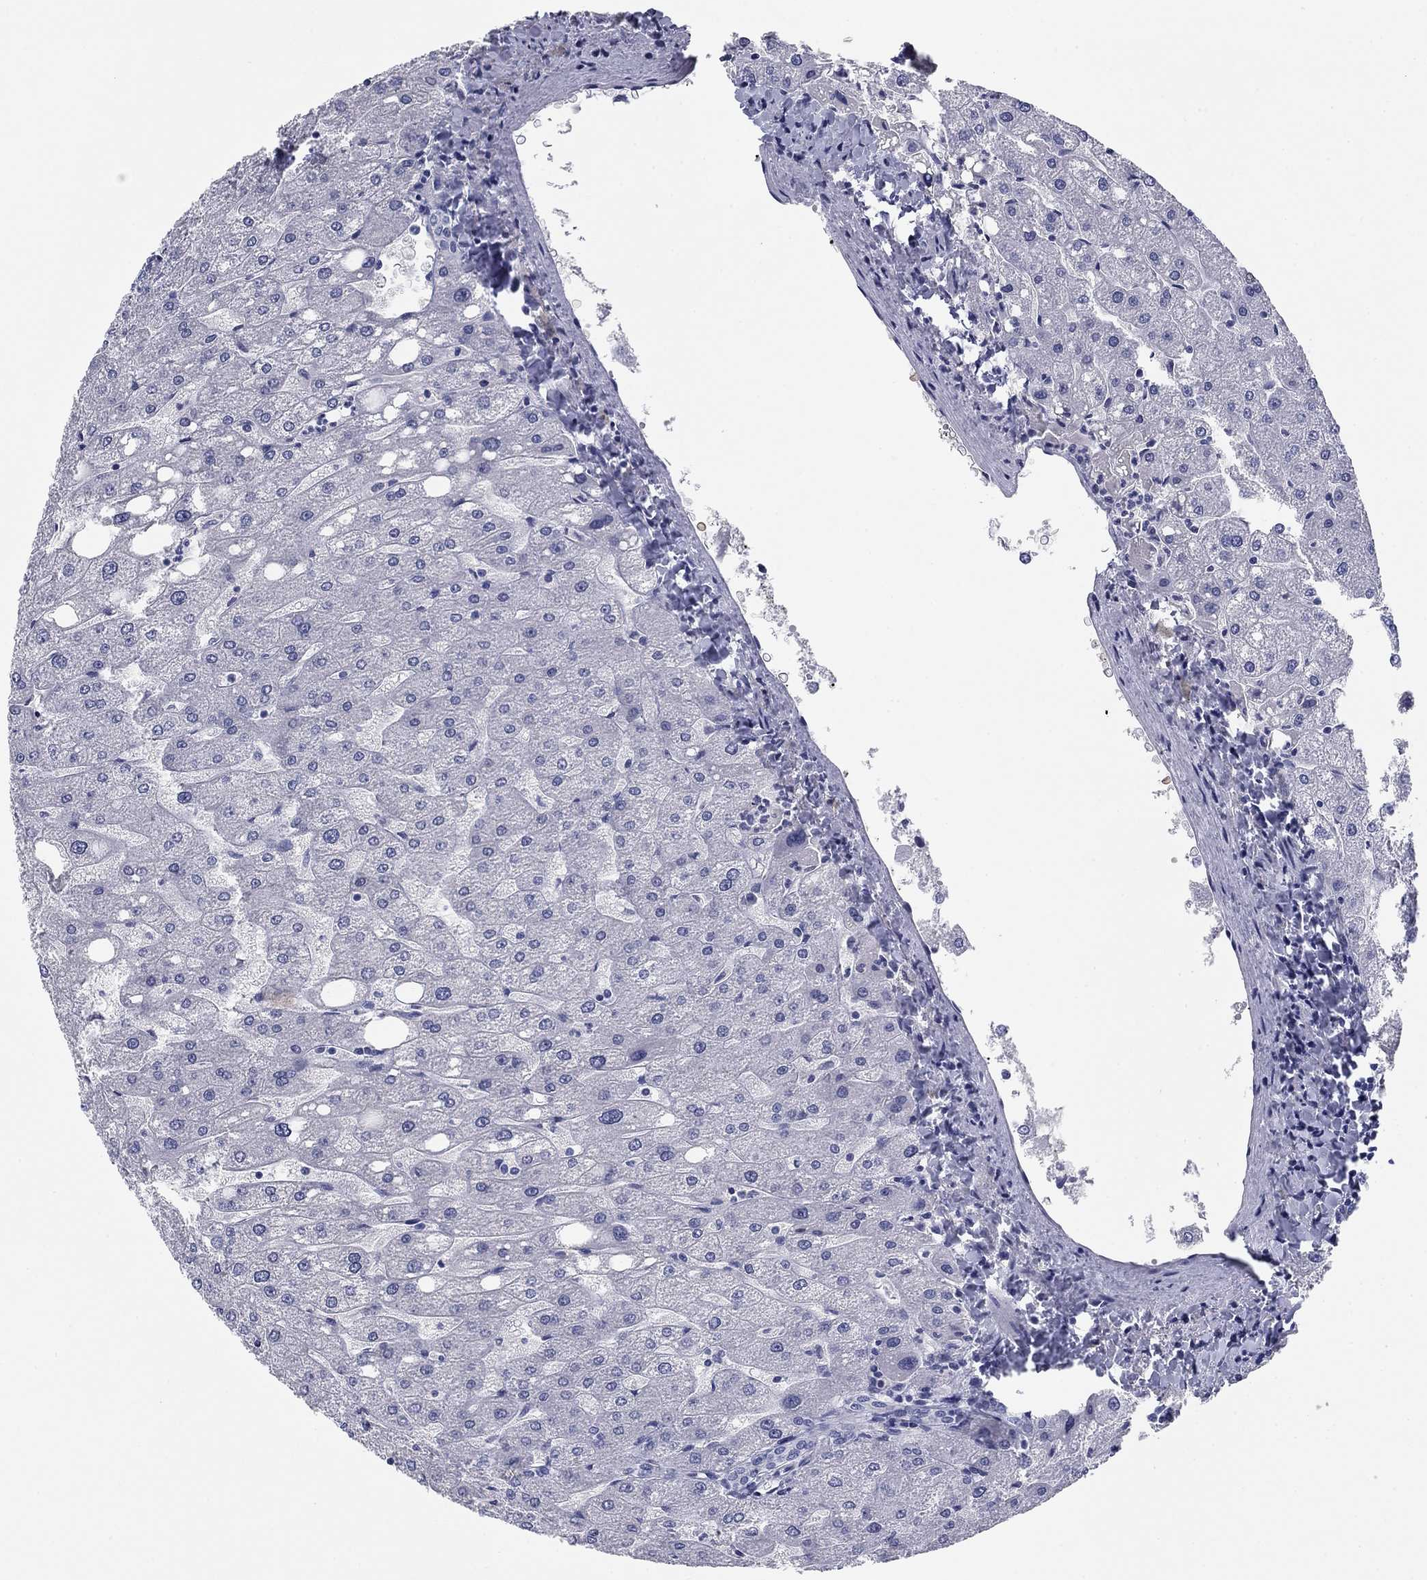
{"staining": {"intensity": "negative", "quantity": "none", "location": "none"}, "tissue": "liver", "cell_type": "Cholangiocytes", "image_type": "normal", "snomed": [{"axis": "morphology", "description": "Normal tissue, NOS"}, {"axis": "topography", "description": "Liver"}], "caption": "Immunohistochemistry (IHC) of unremarkable human liver shows no expression in cholangiocytes. (Brightfield microscopy of DAB IHC at high magnification).", "gene": "KCNH1", "patient": {"sex": "male", "age": 67}}